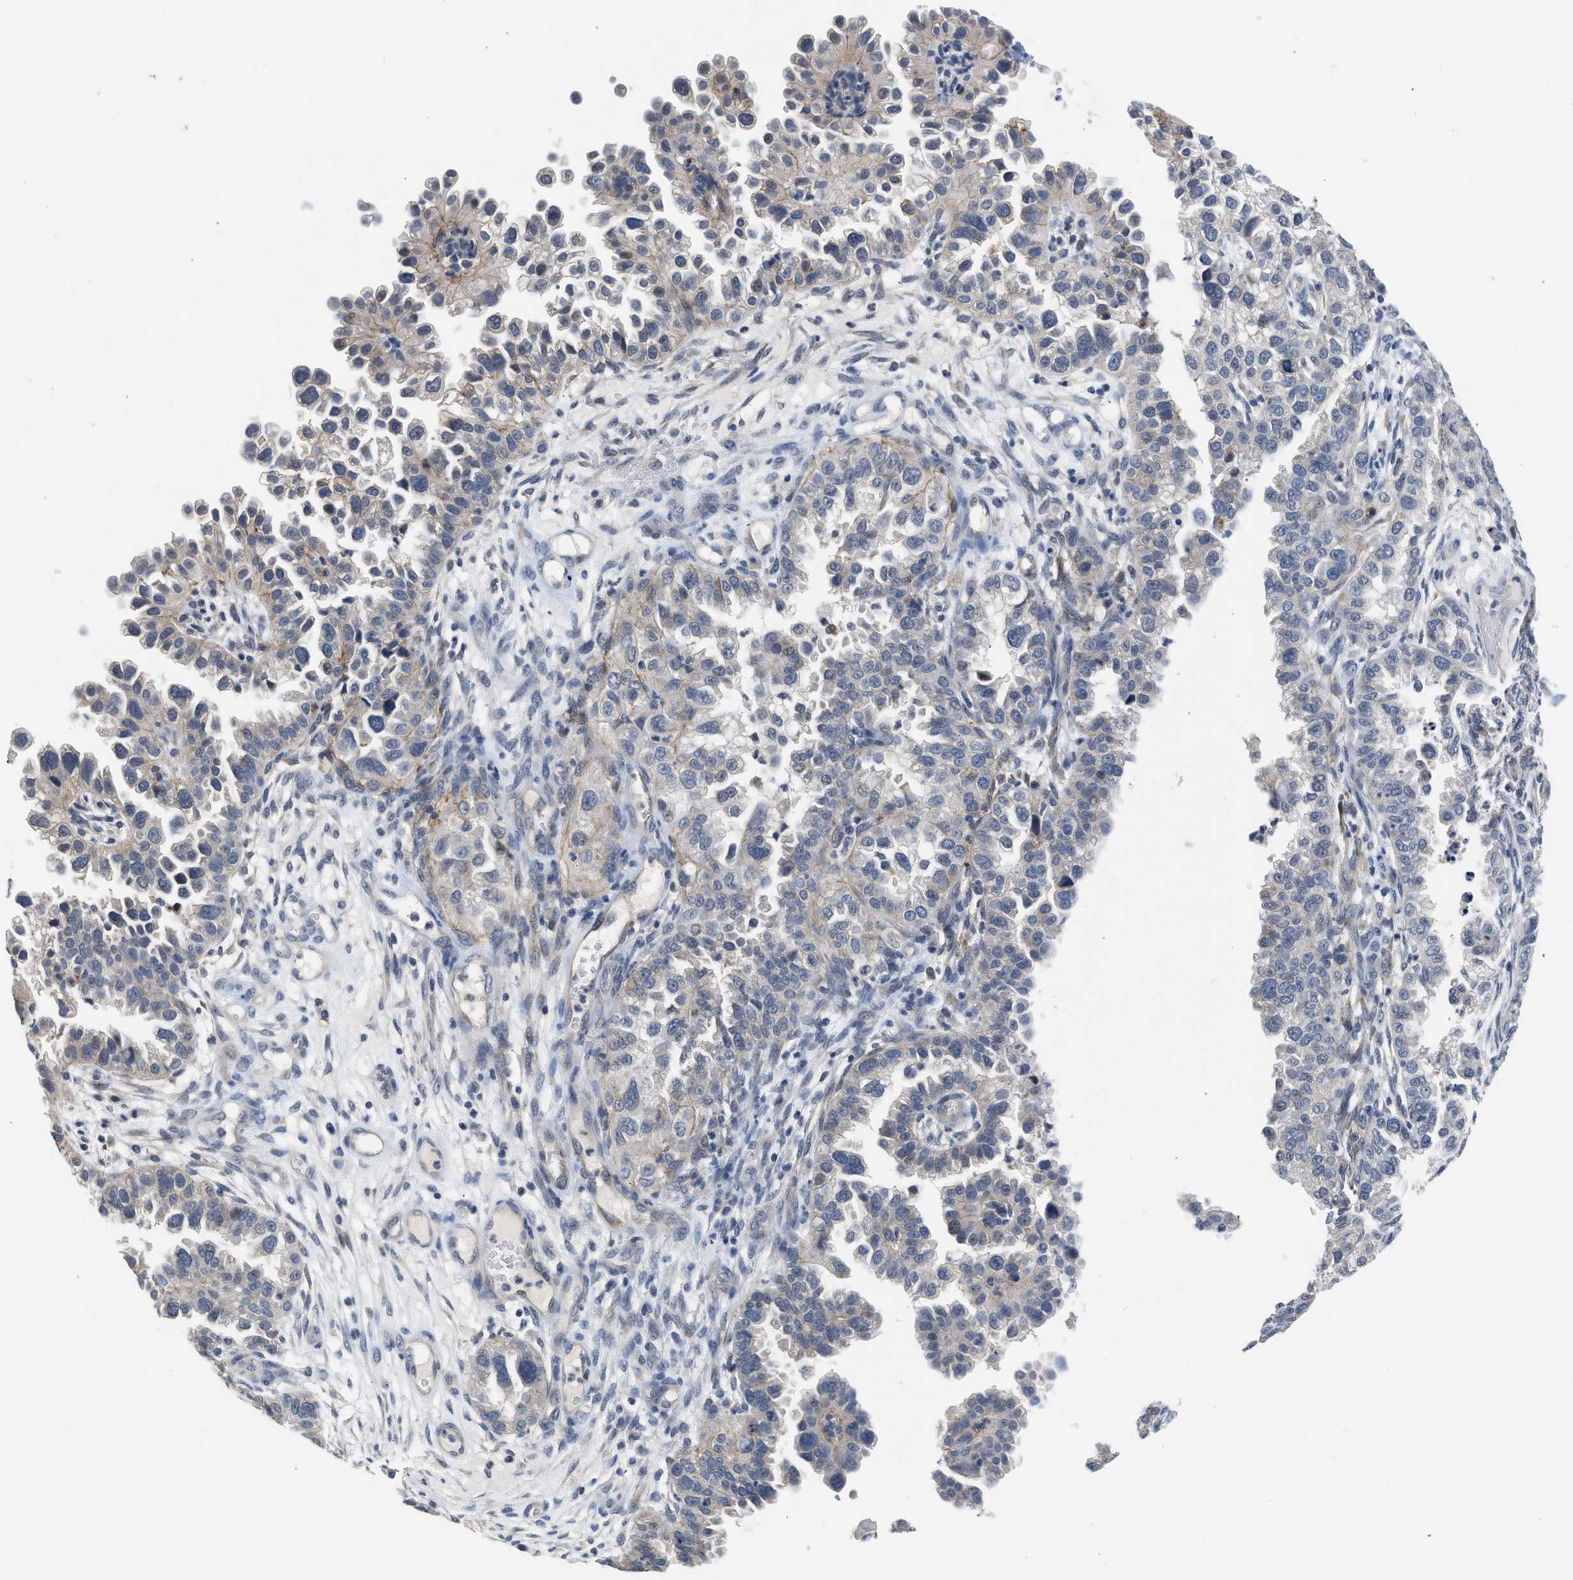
{"staining": {"intensity": "weak", "quantity": "<25%", "location": "cytoplasmic/membranous"}, "tissue": "endometrial cancer", "cell_type": "Tumor cells", "image_type": "cancer", "snomed": [{"axis": "morphology", "description": "Adenocarcinoma, NOS"}, {"axis": "topography", "description": "Endometrium"}], "caption": "Tumor cells show no significant protein staining in adenocarcinoma (endometrial).", "gene": "CSF3R", "patient": {"sex": "female", "age": 85}}